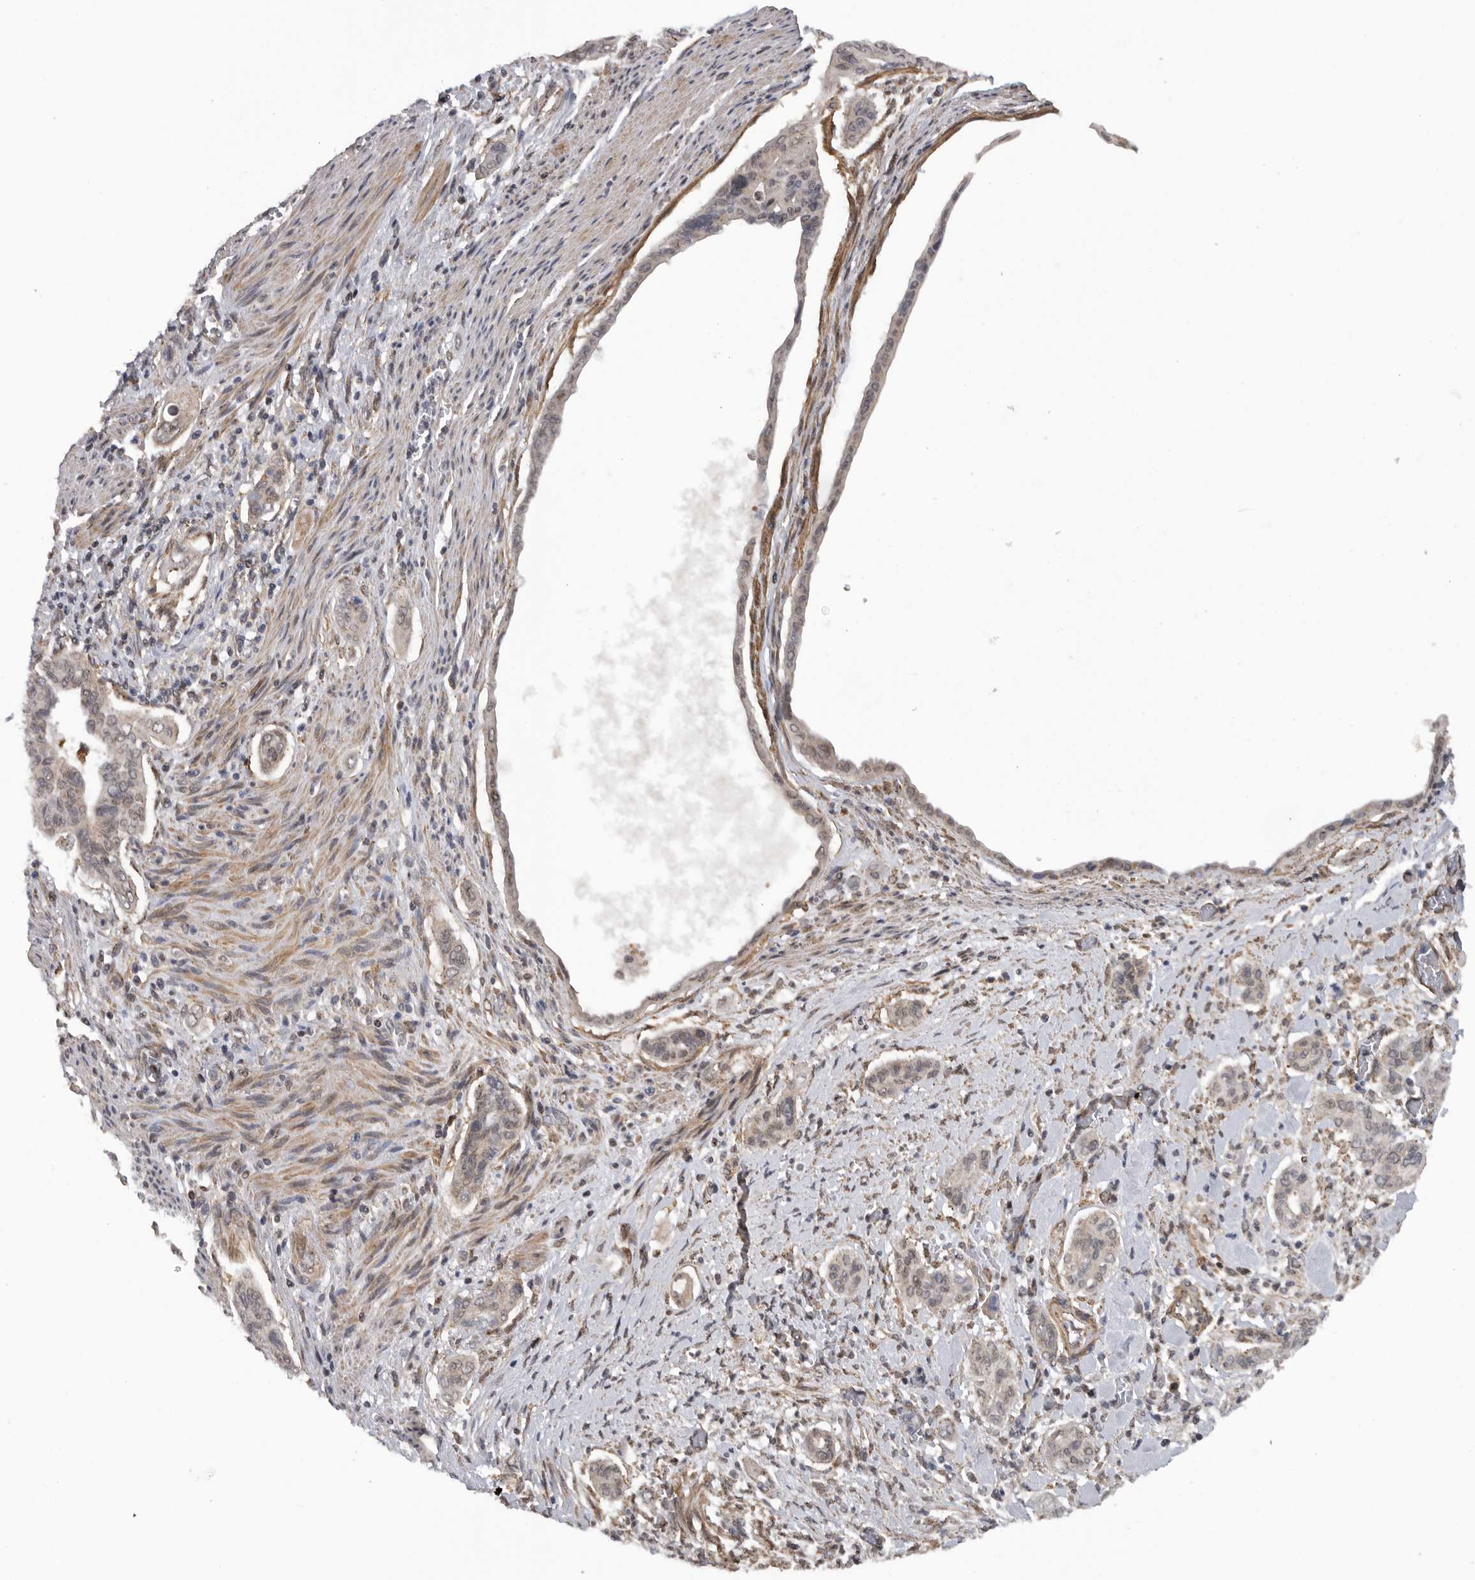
{"staining": {"intensity": "weak", "quantity": "25%-75%", "location": "nuclear"}, "tissue": "pancreatic cancer", "cell_type": "Tumor cells", "image_type": "cancer", "snomed": [{"axis": "morphology", "description": "Adenocarcinoma, NOS"}, {"axis": "topography", "description": "Pancreas"}], "caption": "Protein expression analysis of pancreatic cancer exhibits weak nuclear expression in approximately 25%-75% of tumor cells. Nuclei are stained in blue.", "gene": "TMPRSS11F", "patient": {"sex": "male", "age": 77}}